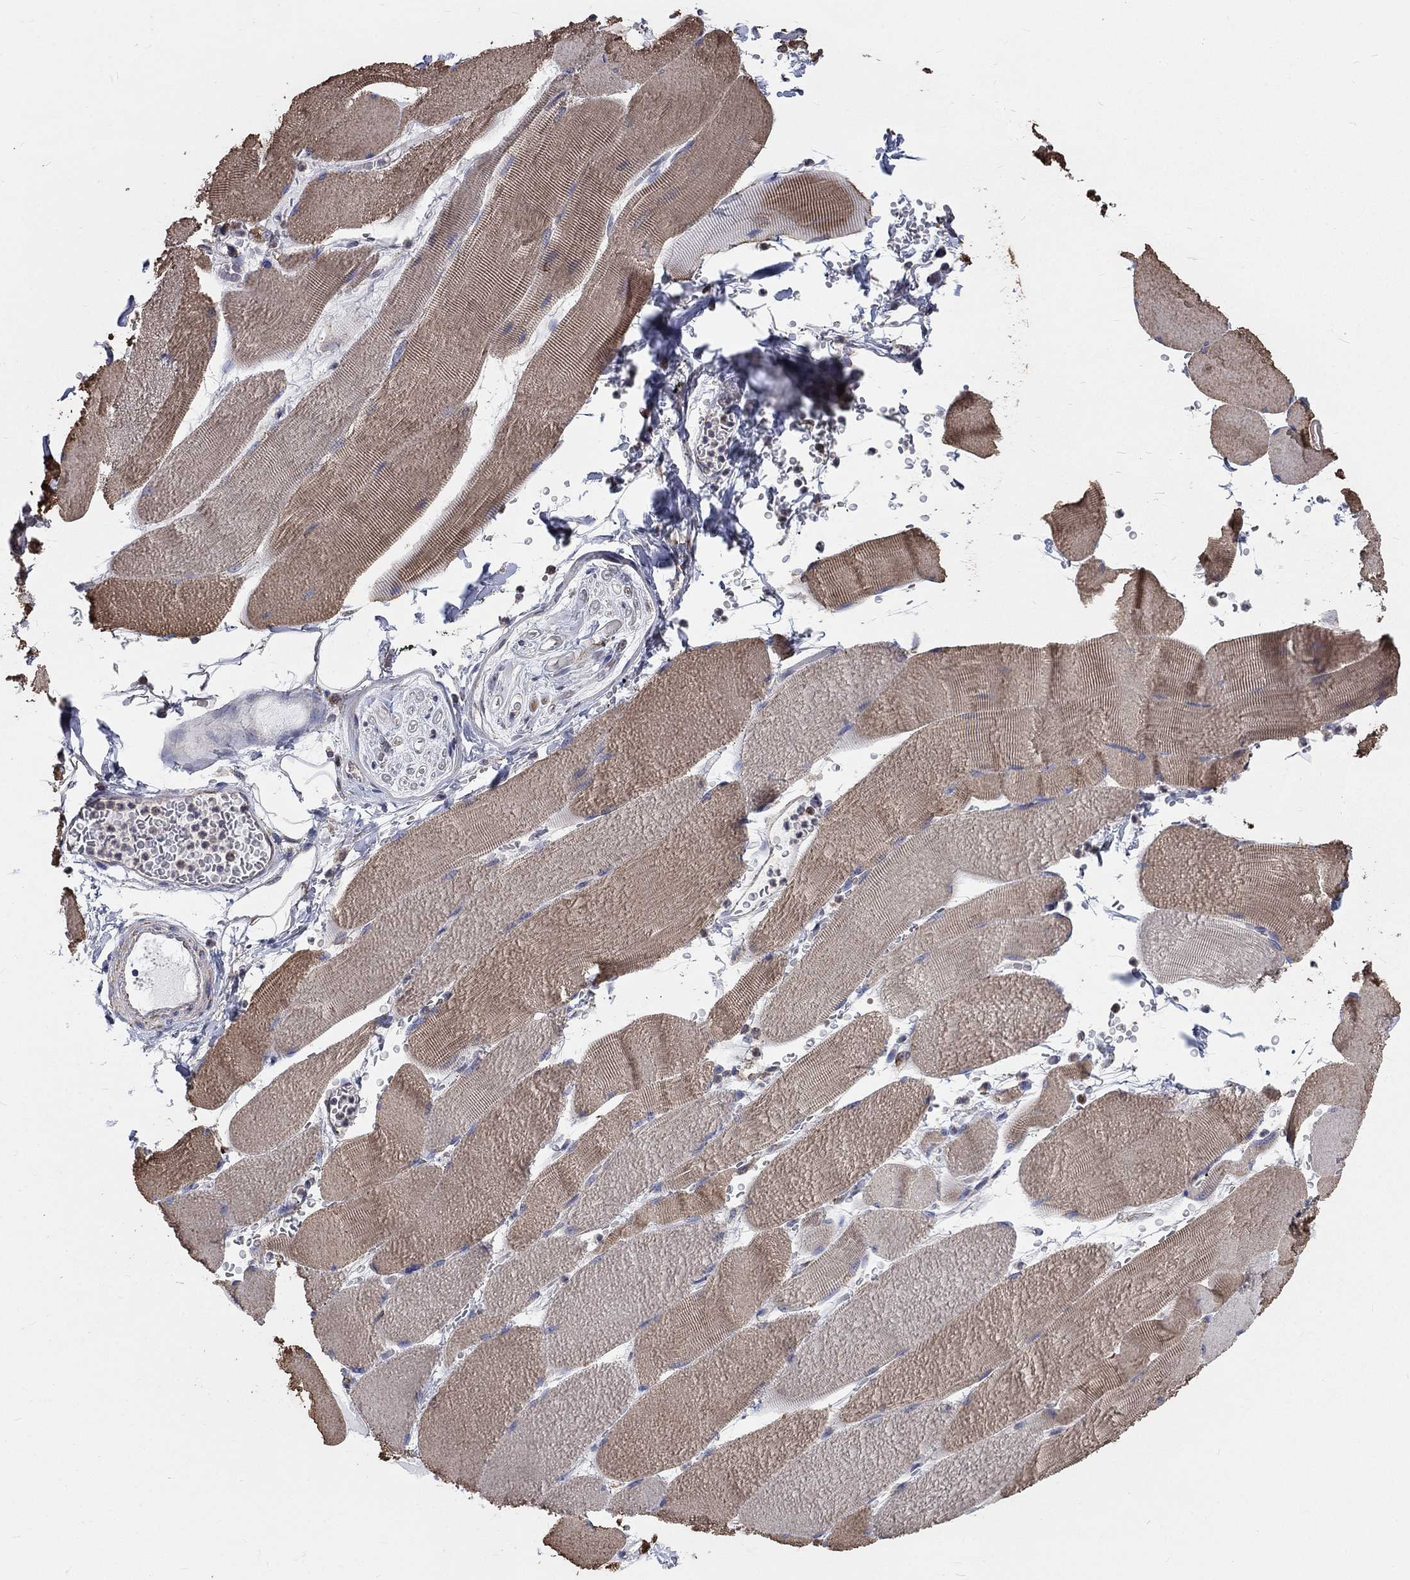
{"staining": {"intensity": "moderate", "quantity": "25%-75%", "location": "cytoplasmic/membranous"}, "tissue": "skeletal muscle", "cell_type": "Myocytes", "image_type": "normal", "snomed": [{"axis": "morphology", "description": "Normal tissue, NOS"}, {"axis": "topography", "description": "Skeletal muscle"}], "caption": "Immunohistochemical staining of unremarkable human skeletal muscle reveals medium levels of moderate cytoplasmic/membranous expression in approximately 25%-75% of myocytes. (IHC, brightfield microscopy, high magnification).", "gene": "NME7", "patient": {"sex": "male", "age": 56}}